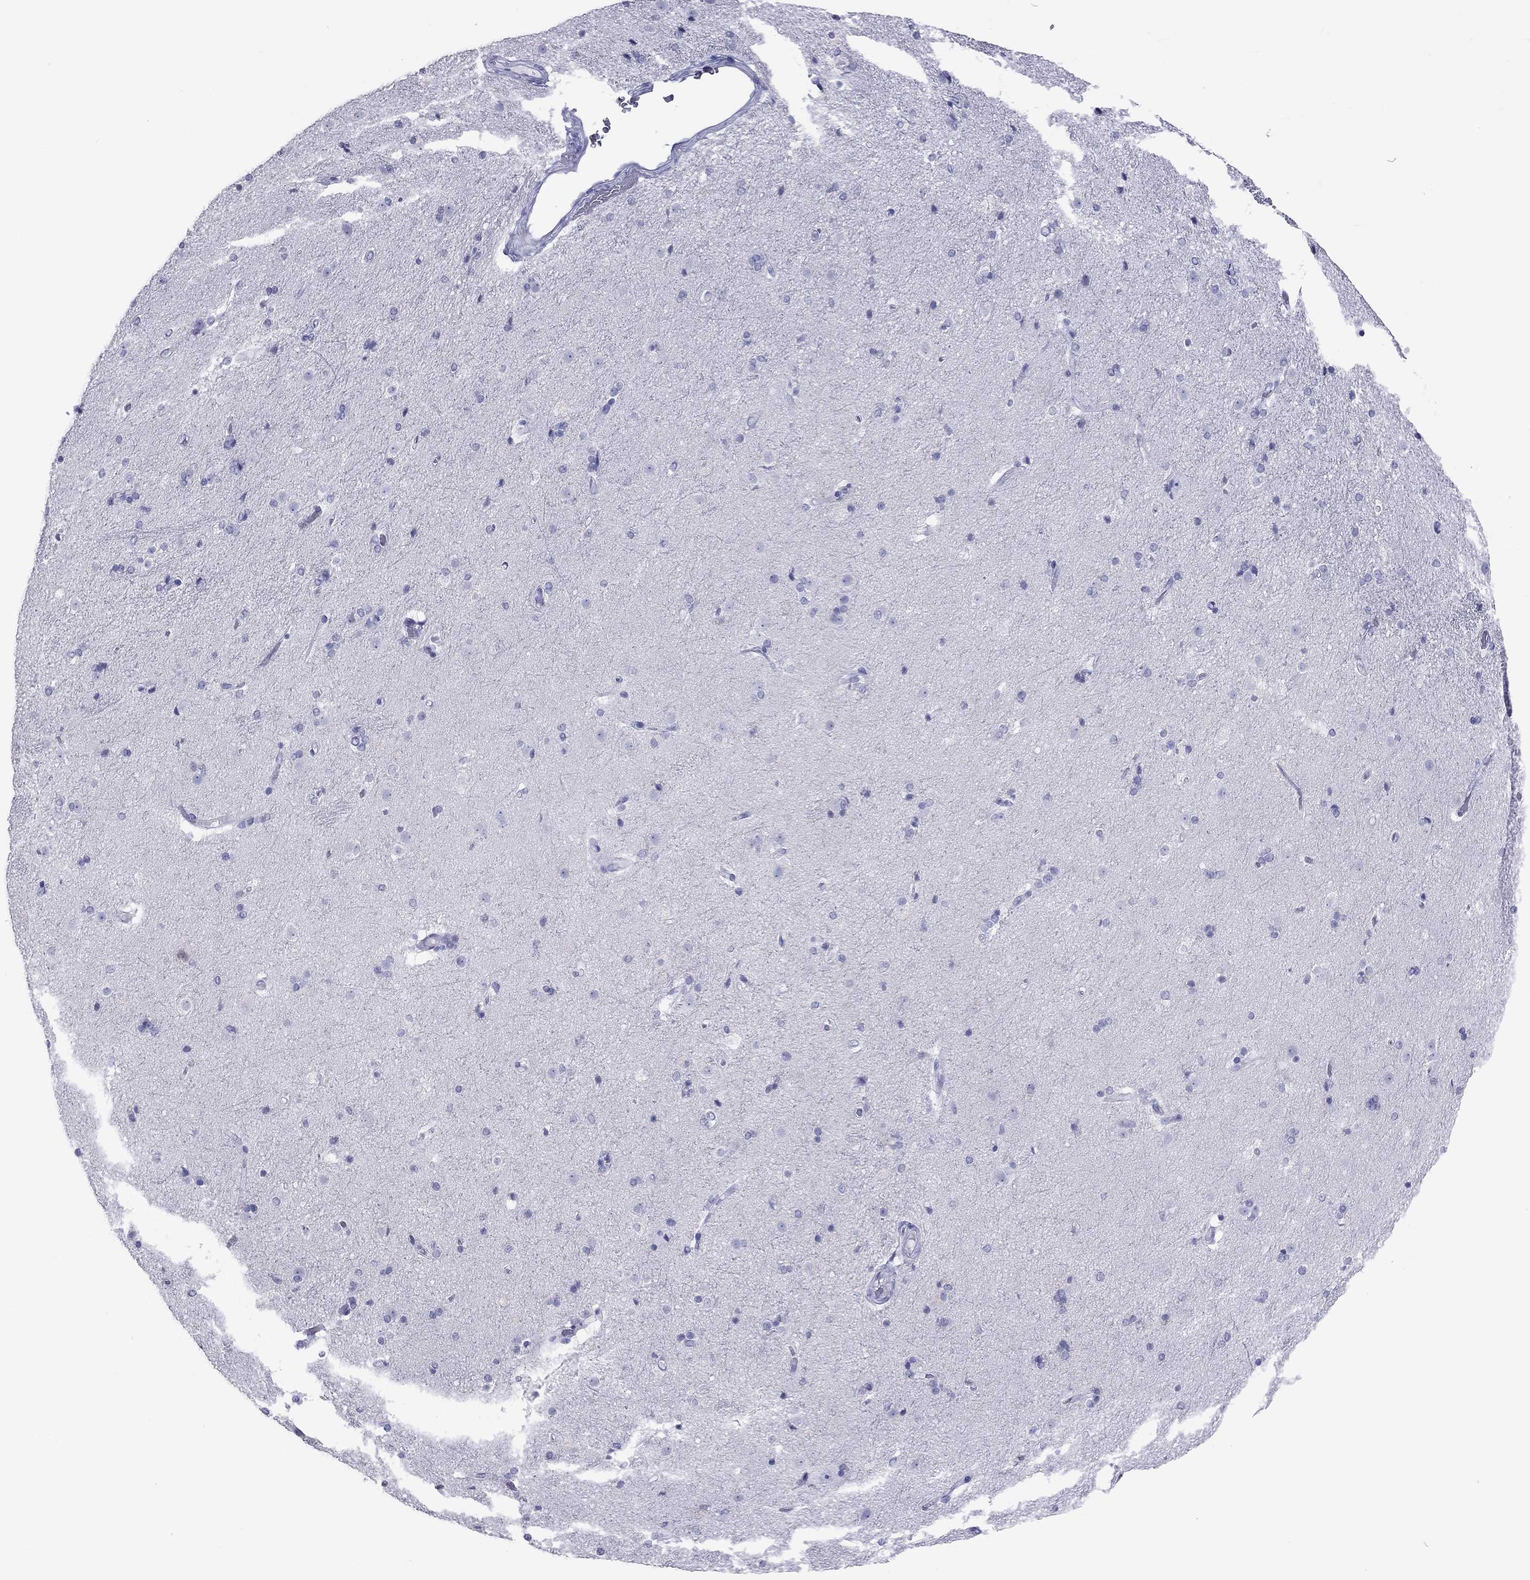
{"staining": {"intensity": "negative", "quantity": "none", "location": "none"}, "tissue": "caudate", "cell_type": "Glial cells", "image_type": "normal", "snomed": [{"axis": "morphology", "description": "Normal tissue, NOS"}, {"axis": "topography", "description": "Lateral ventricle wall"}], "caption": "DAB (3,3'-diaminobenzidine) immunohistochemical staining of benign human caudate demonstrates no significant expression in glial cells.", "gene": "KLRG1", "patient": {"sex": "male", "age": 54}}